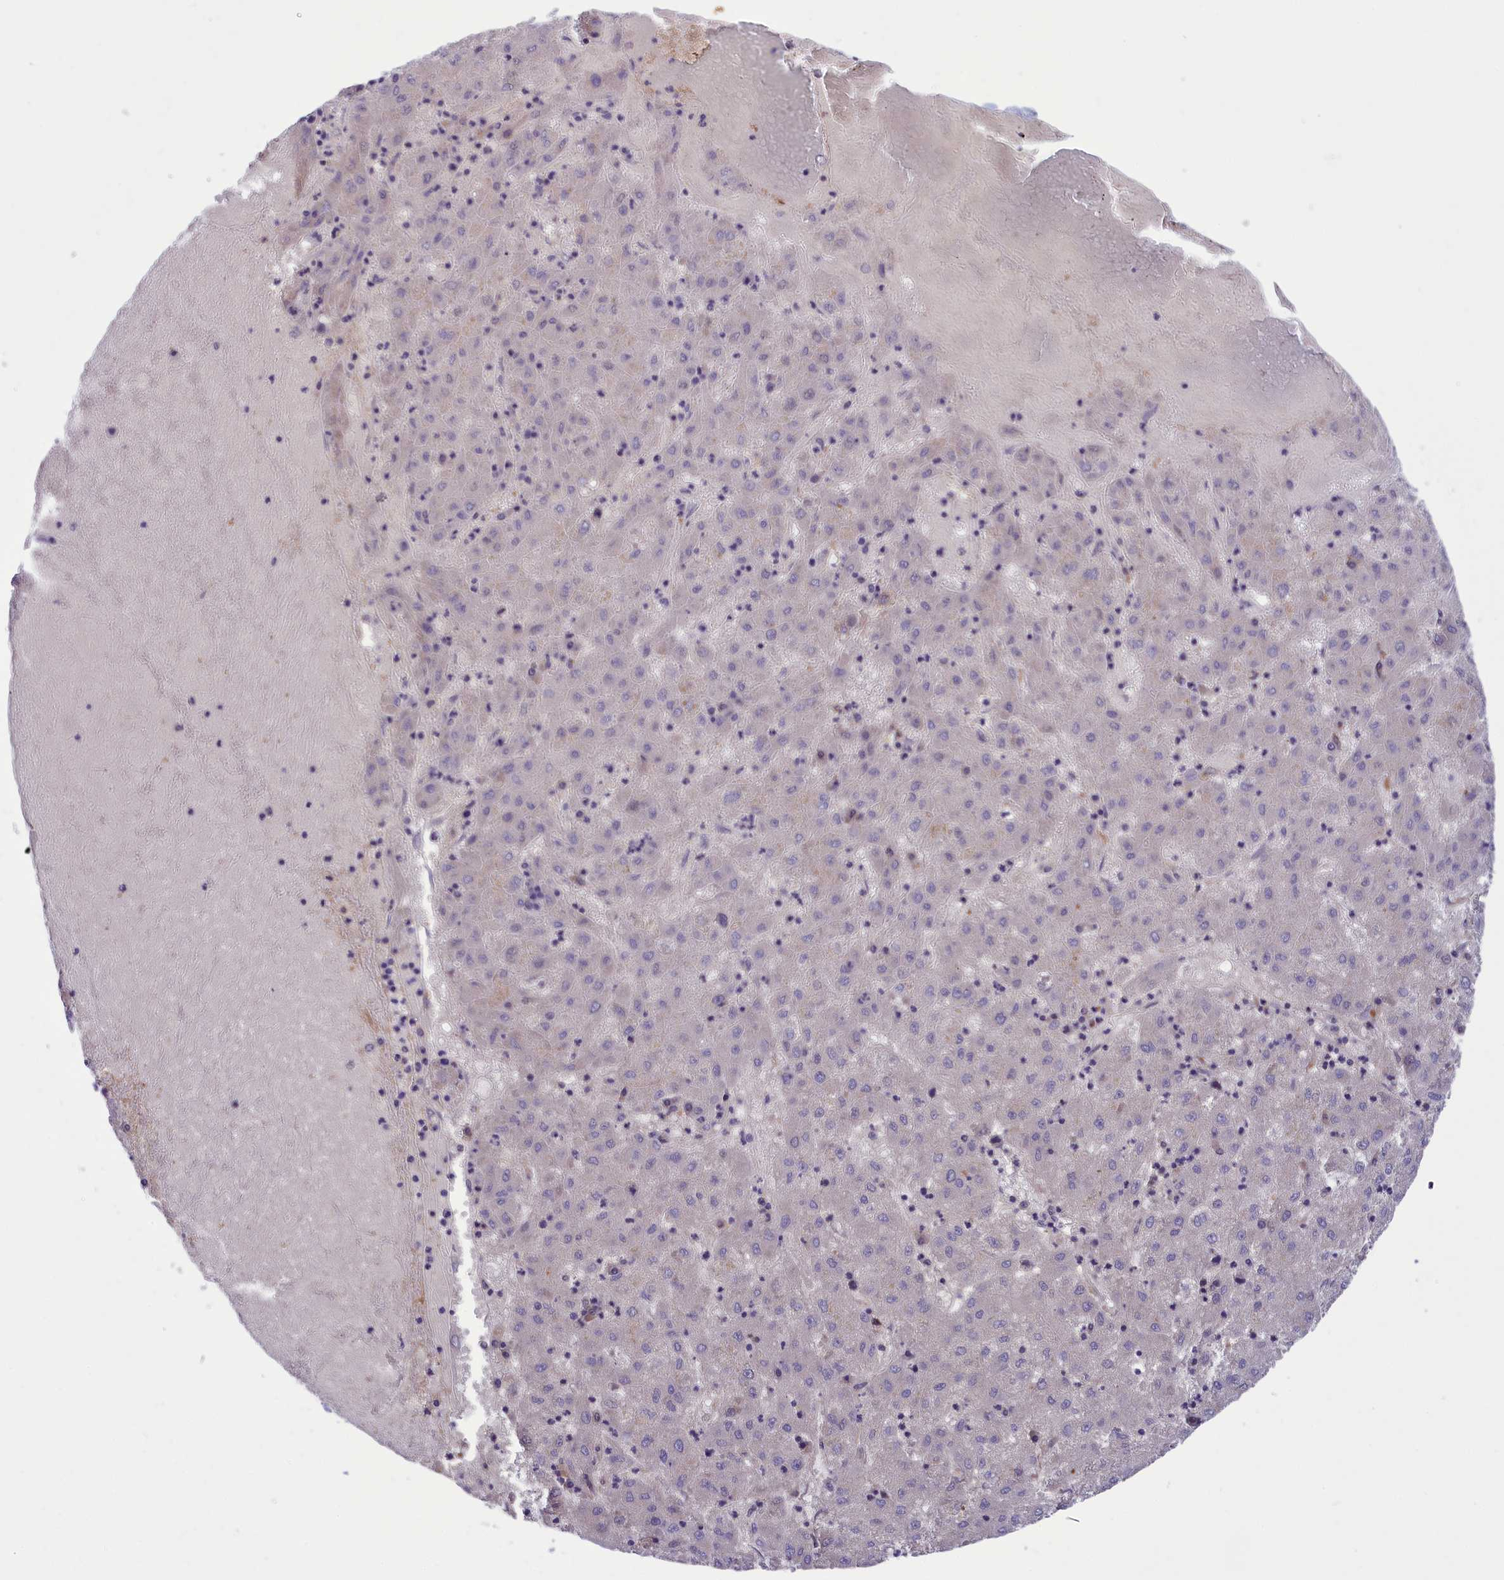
{"staining": {"intensity": "negative", "quantity": "none", "location": "none"}, "tissue": "liver cancer", "cell_type": "Tumor cells", "image_type": "cancer", "snomed": [{"axis": "morphology", "description": "Carcinoma, Hepatocellular, NOS"}, {"axis": "topography", "description": "Liver"}], "caption": "Hepatocellular carcinoma (liver) was stained to show a protein in brown. There is no significant expression in tumor cells. (DAB (3,3'-diaminobenzidine) immunohistochemistry visualized using brightfield microscopy, high magnification).", "gene": "STYX", "patient": {"sex": "male", "age": 72}}